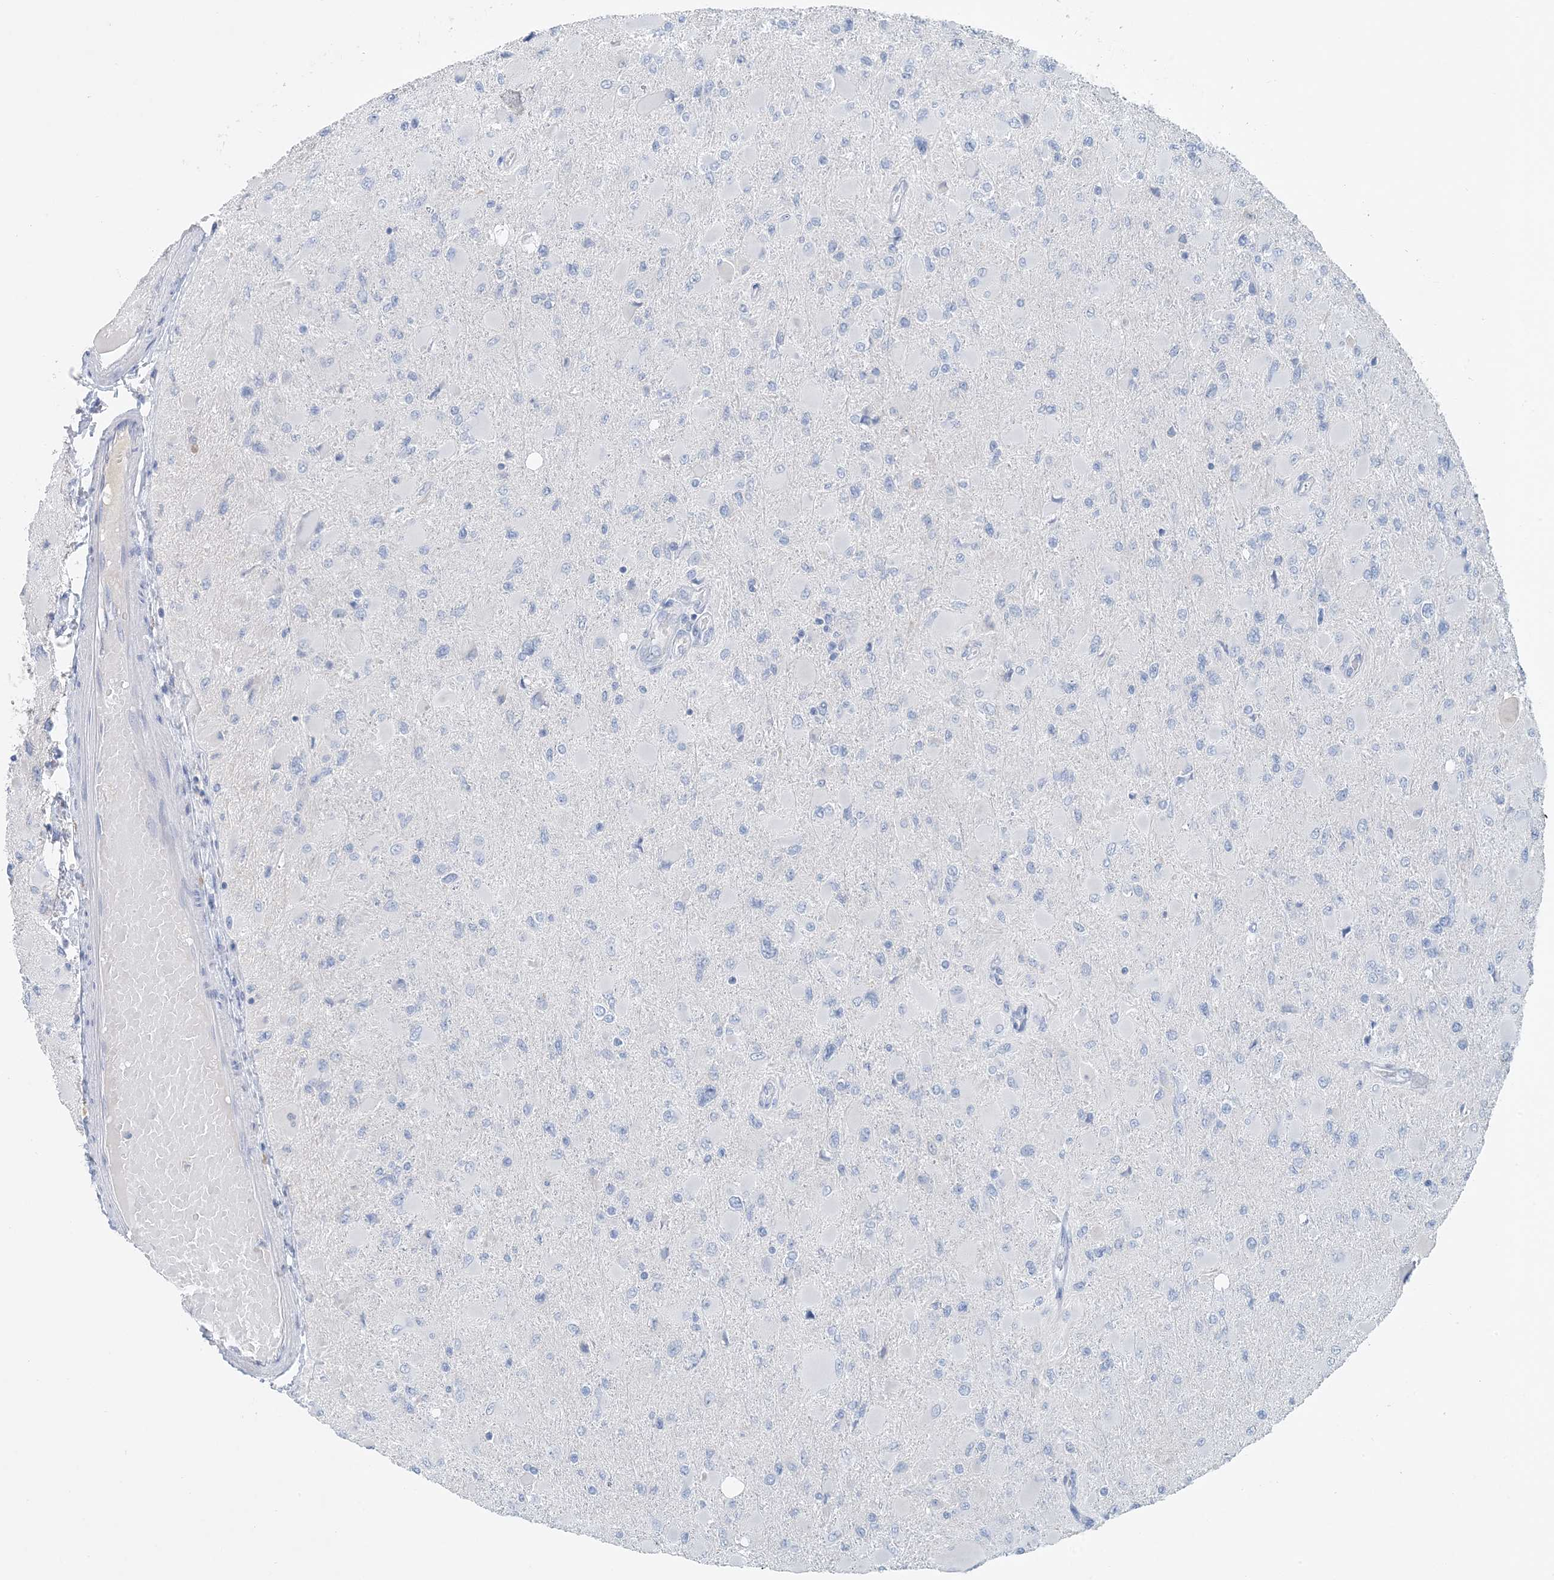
{"staining": {"intensity": "negative", "quantity": "none", "location": "none"}, "tissue": "glioma", "cell_type": "Tumor cells", "image_type": "cancer", "snomed": [{"axis": "morphology", "description": "Glioma, malignant, High grade"}, {"axis": "topography", "description": "Cerebral cortex"}], "caption": "Human high-grade glioma (malignant) stained for a protein using immunohistochemistry shows no expression in tumor cells.", "gene": "CTRL", "patient": {"sex": "female", "age": 36}}